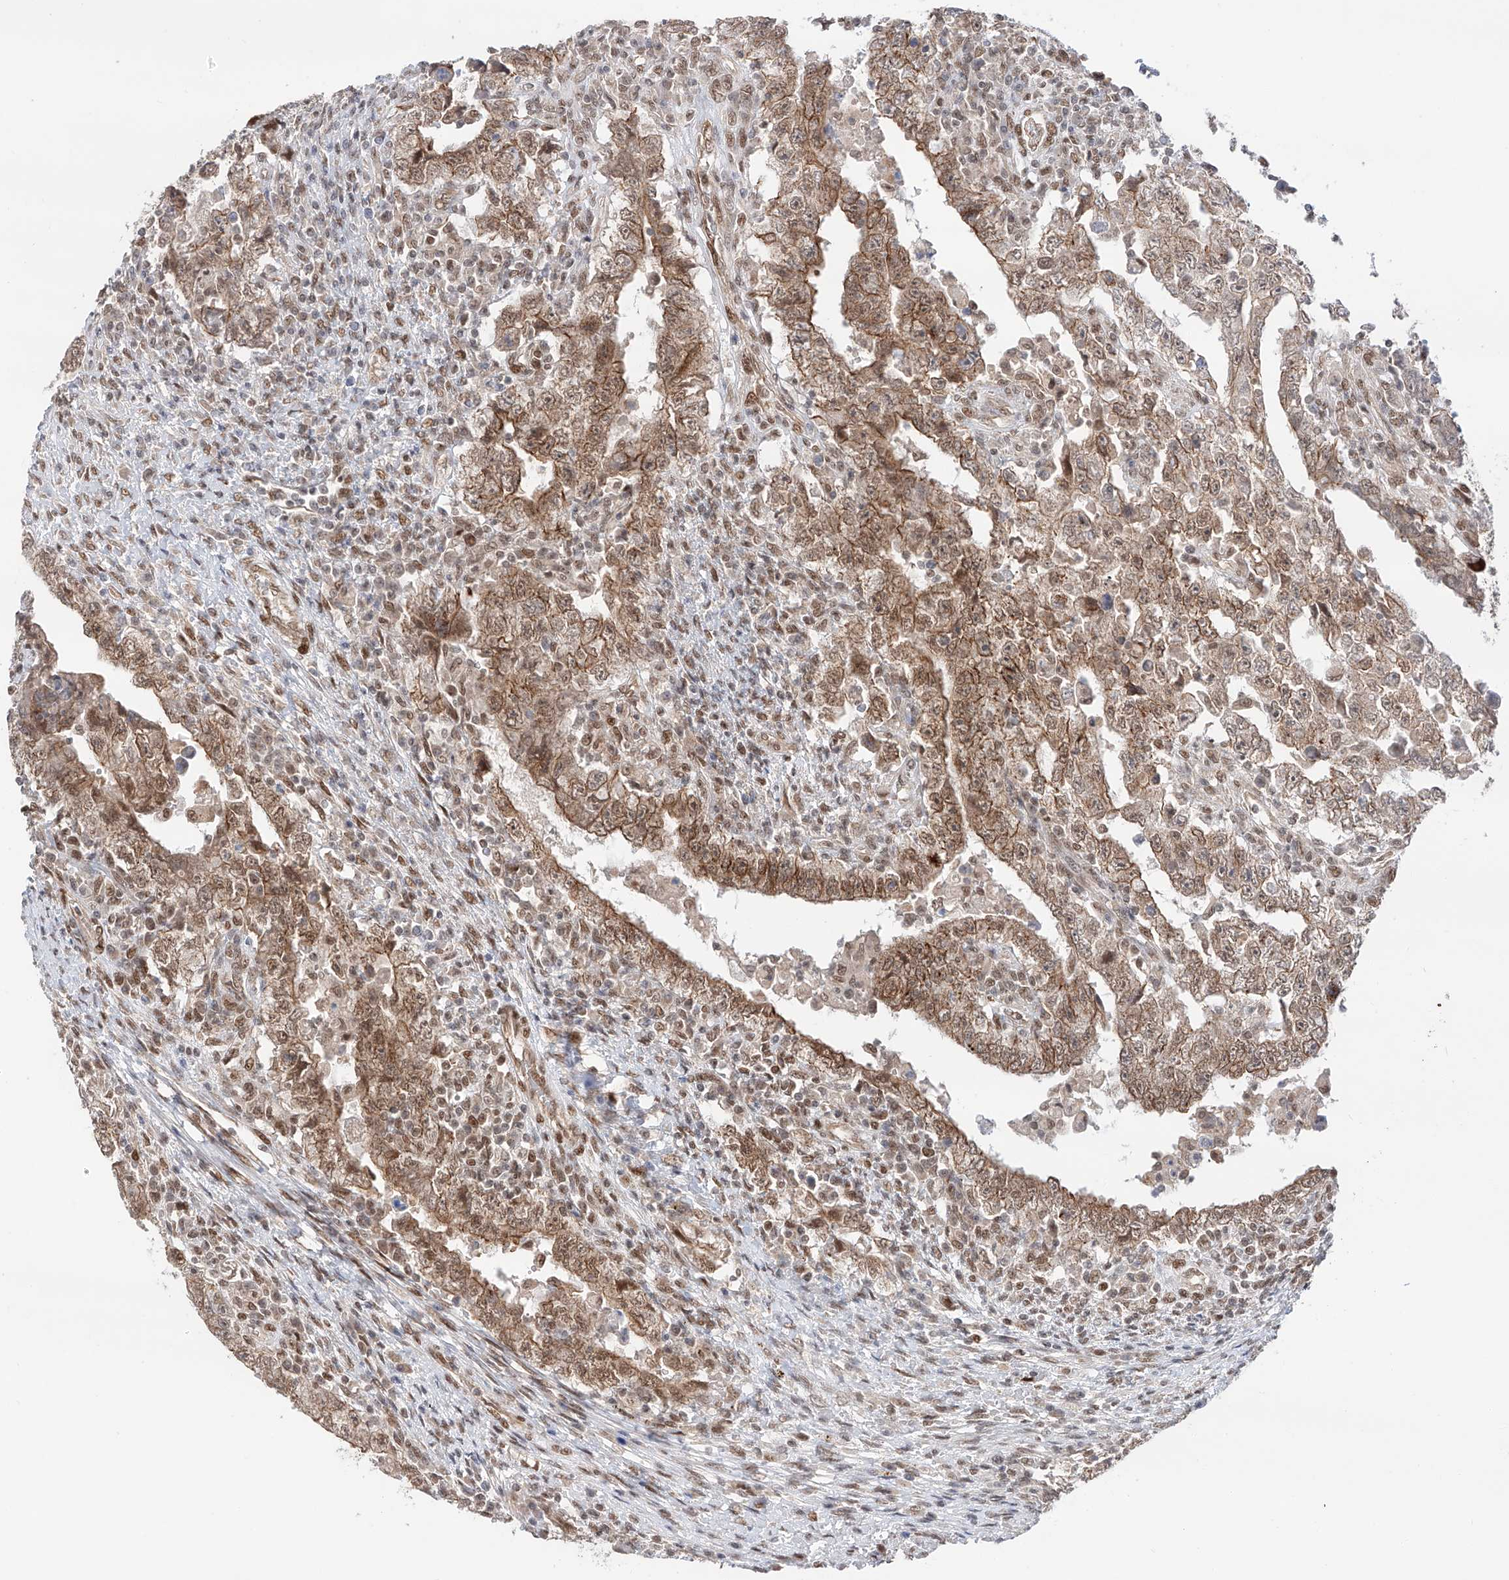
{"staining": {"intensity": "moderate", "quantity": ">75%", "location": "cytoplasmic/membranous,nuclear"}, "tissue": "testis cancer", "cell_type": "Tumor cells", "image_type": "cancer", "snomed": [{"axis": "morphology", "description": "Carcinoma, Embryonal, NOS"}, {"axis": "topography", "description": "Testis"}], "caption": "Moderate cytoplasmic/membranous and nuclear protein staining is identified in approximately >75% of tumor cells in testis cancer. The staining was performed using DAB (3,3'-diaminobenzidine) to visualize the protein expression in brown, while the nuclei were stained in blue with hematoxylin (Magnification: 20x).", "gene": "POGK", "patient": {"sex": "male", "age": 26}}